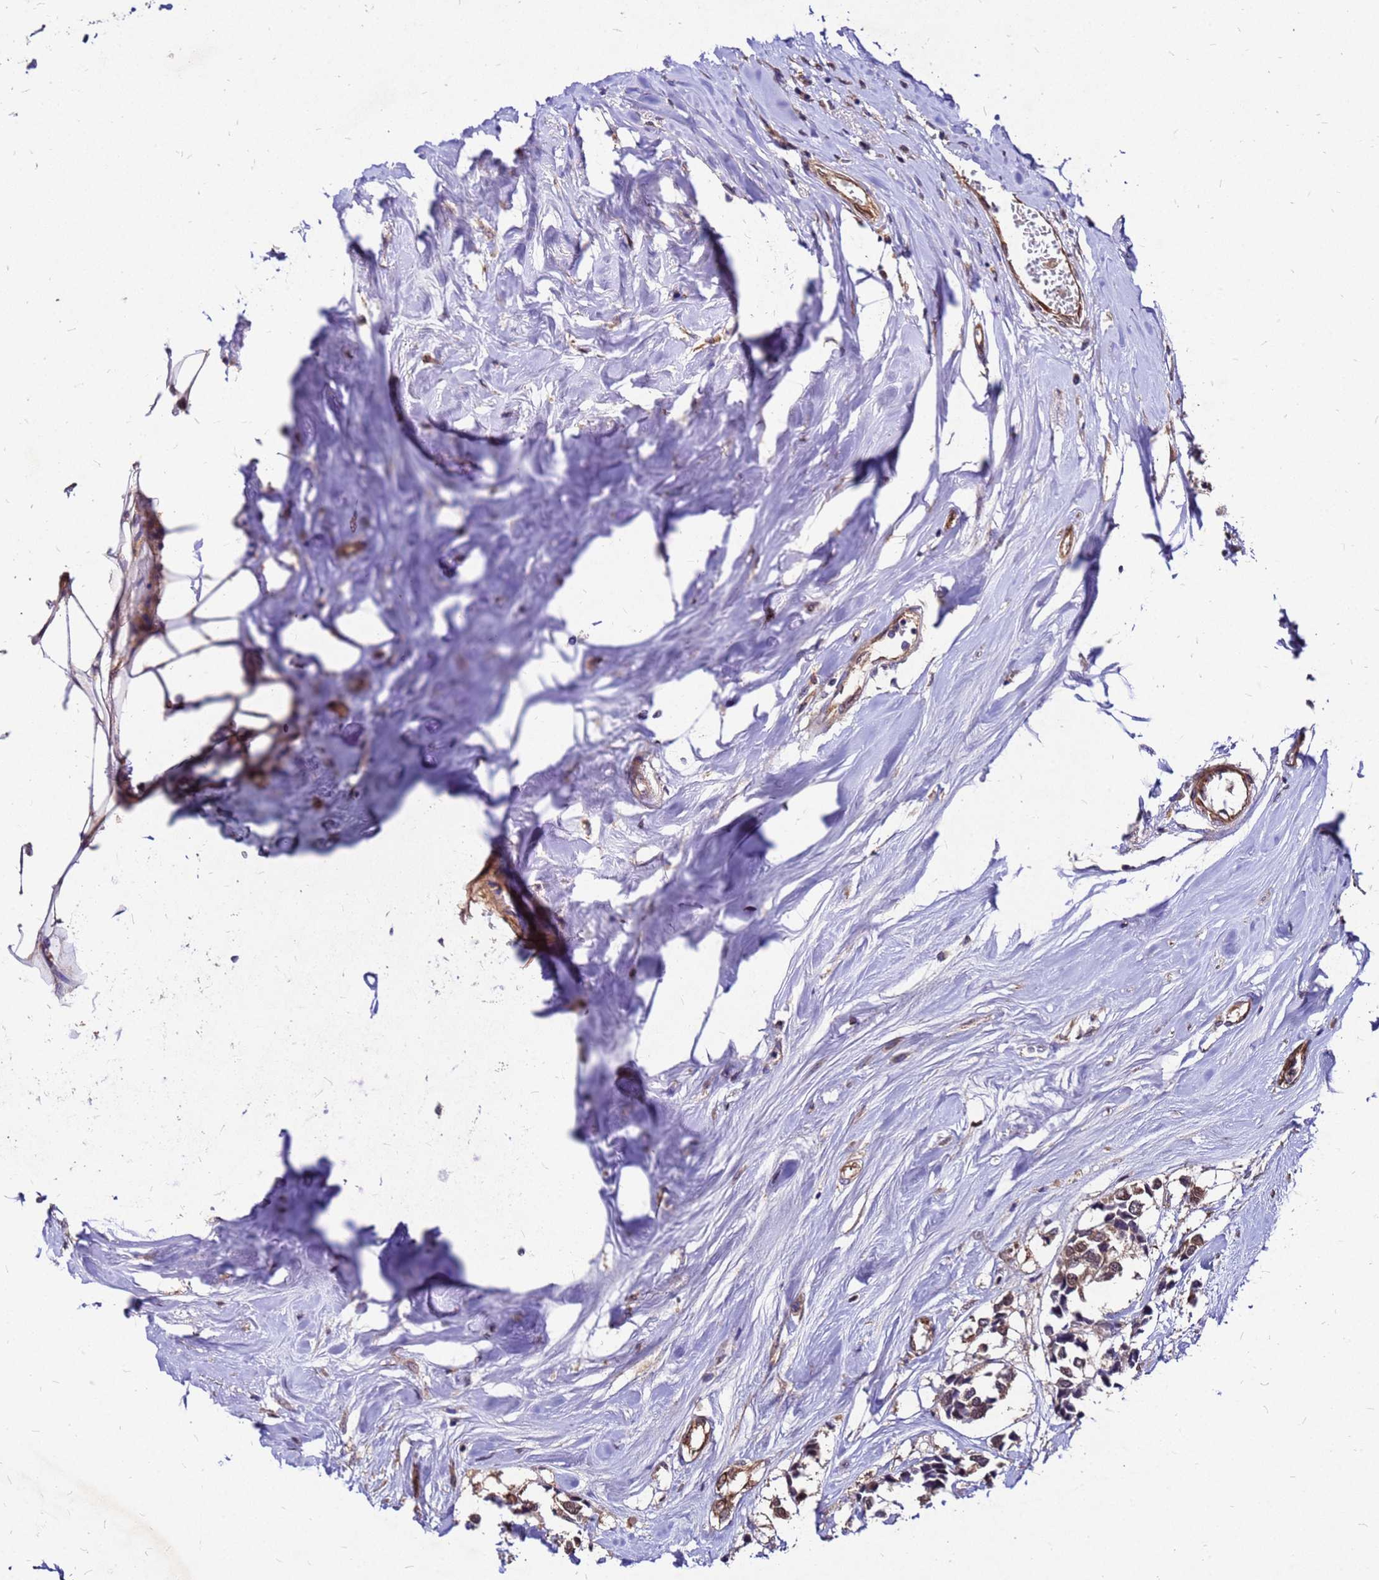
{"staining": {"intensity": "moderate", "quantity": ">75%", "location": "cytoplasmic/membranous"}, "tissue": "breast cancer", "cell_type": "Tumor cells", "image_type": "cancer", "snomed": [{"axis": "morphology", "description": "Duct carcinoma"}, {"axis": "topography", "description": "Breast"}], "caption": "This histopathology image shows invasive ductal carcinoma (breast) stained with immunohistochemistry to label a protein in brown. The cytoplasmic/membranous of tumor cells show moderate positivity for the protein. Nuclei are counter-stained blue.", "gene": "DUSP23", "patient": {"sex": "female", "age": 83}}